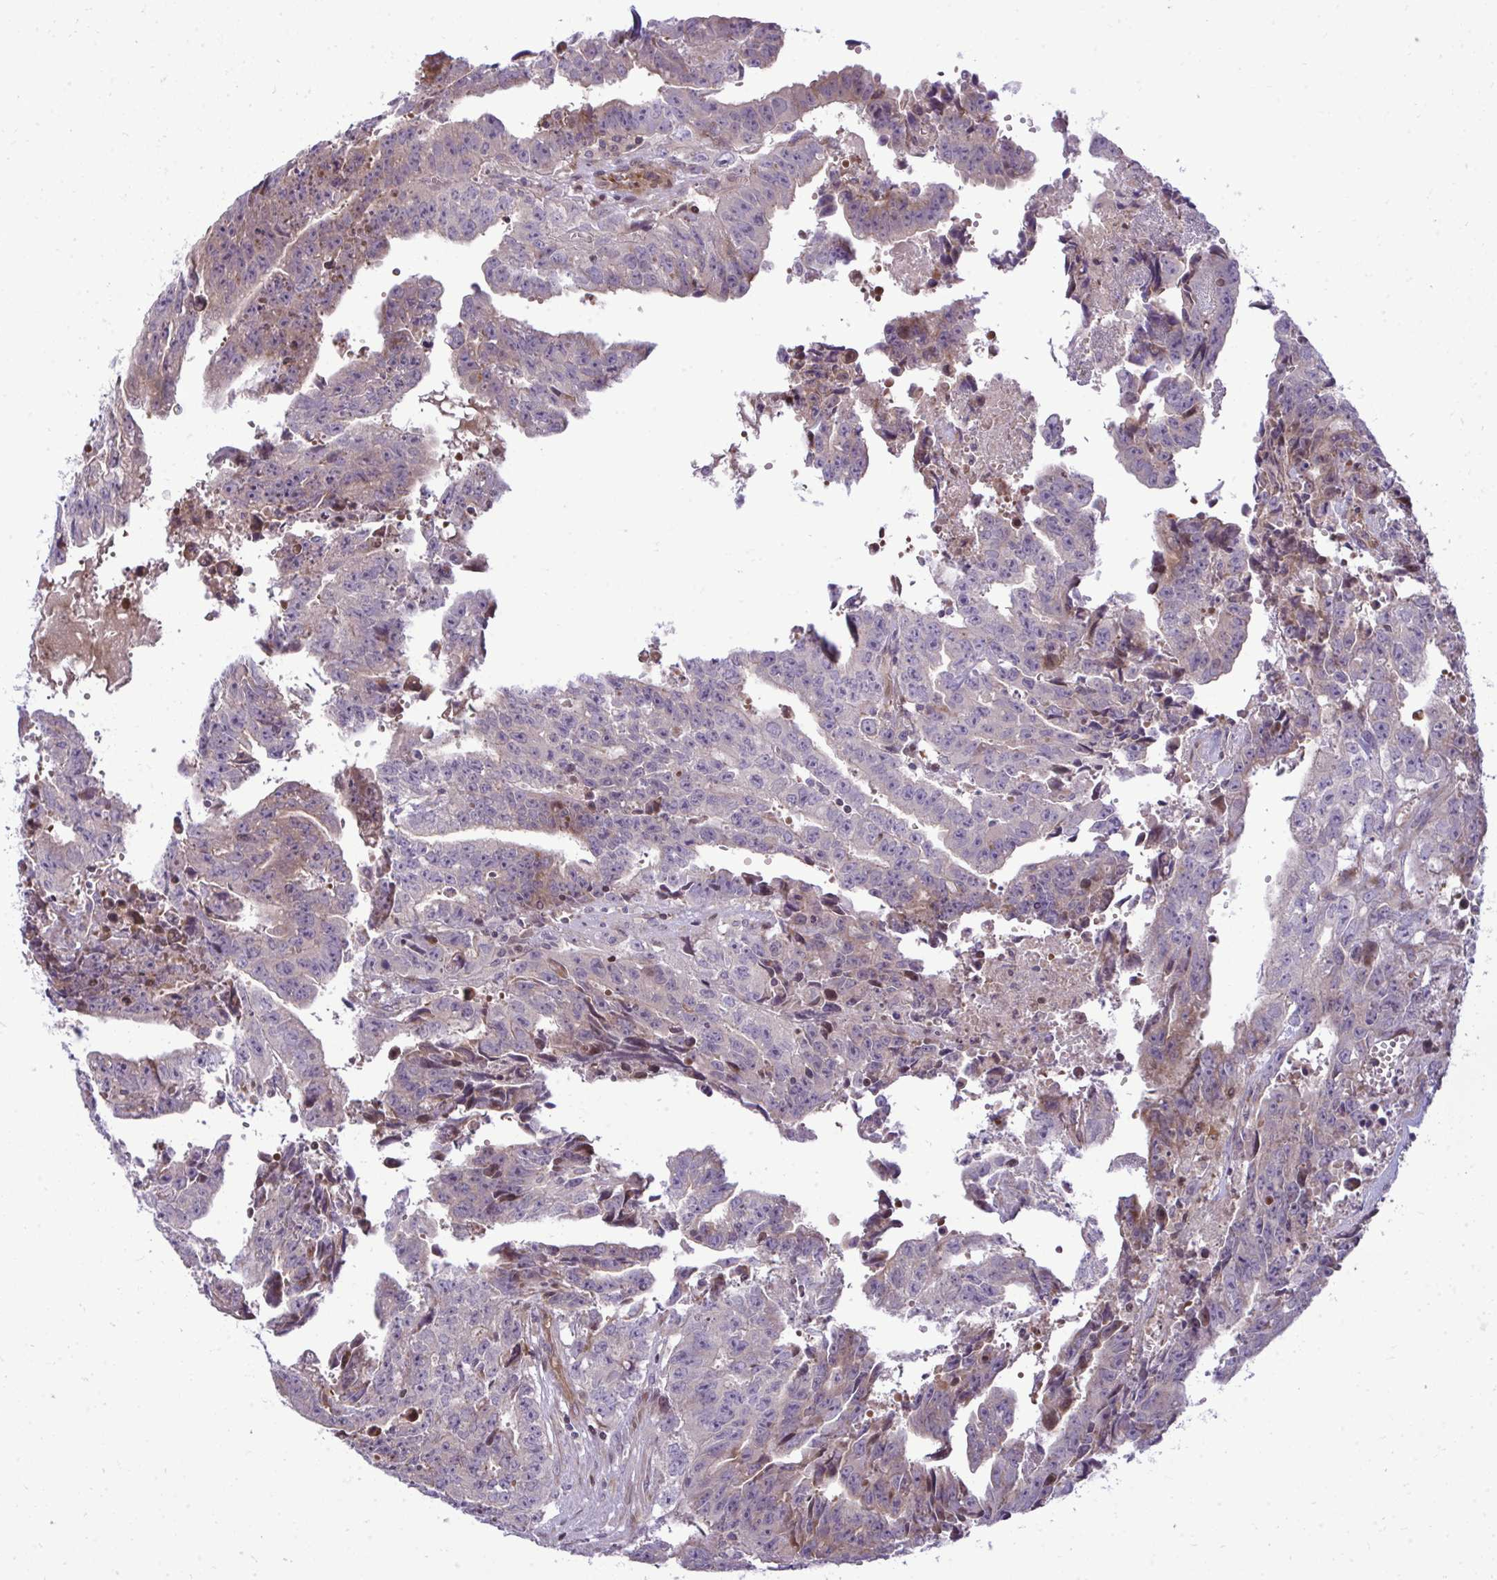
{"staining": {"intensity": "negative", "quantity": "none", "location": "none"}, "tissue": "testis cancer", "cell_type": "Tumor cells", "image_type": "cancer", "snomed": [{"axis": "morphology", "description": "Carcinoma, Embryonal, NOS"}, {"axis": "morphology", "description": "Teratoma, malignant, NOS"}, {"axis": "topography", "description": "Testis"}], "caption": "High power microscopy image of an immunohistochemistry micrograph of testis teratoma (malignant), revealing no significant expression in tumor cells. (DAB (3,3'-diaminobenzidine) IHC with hematoxylin counter stain).", "gene": "ZSCAN9", "patient": {"sex": "male", "age": 24}}